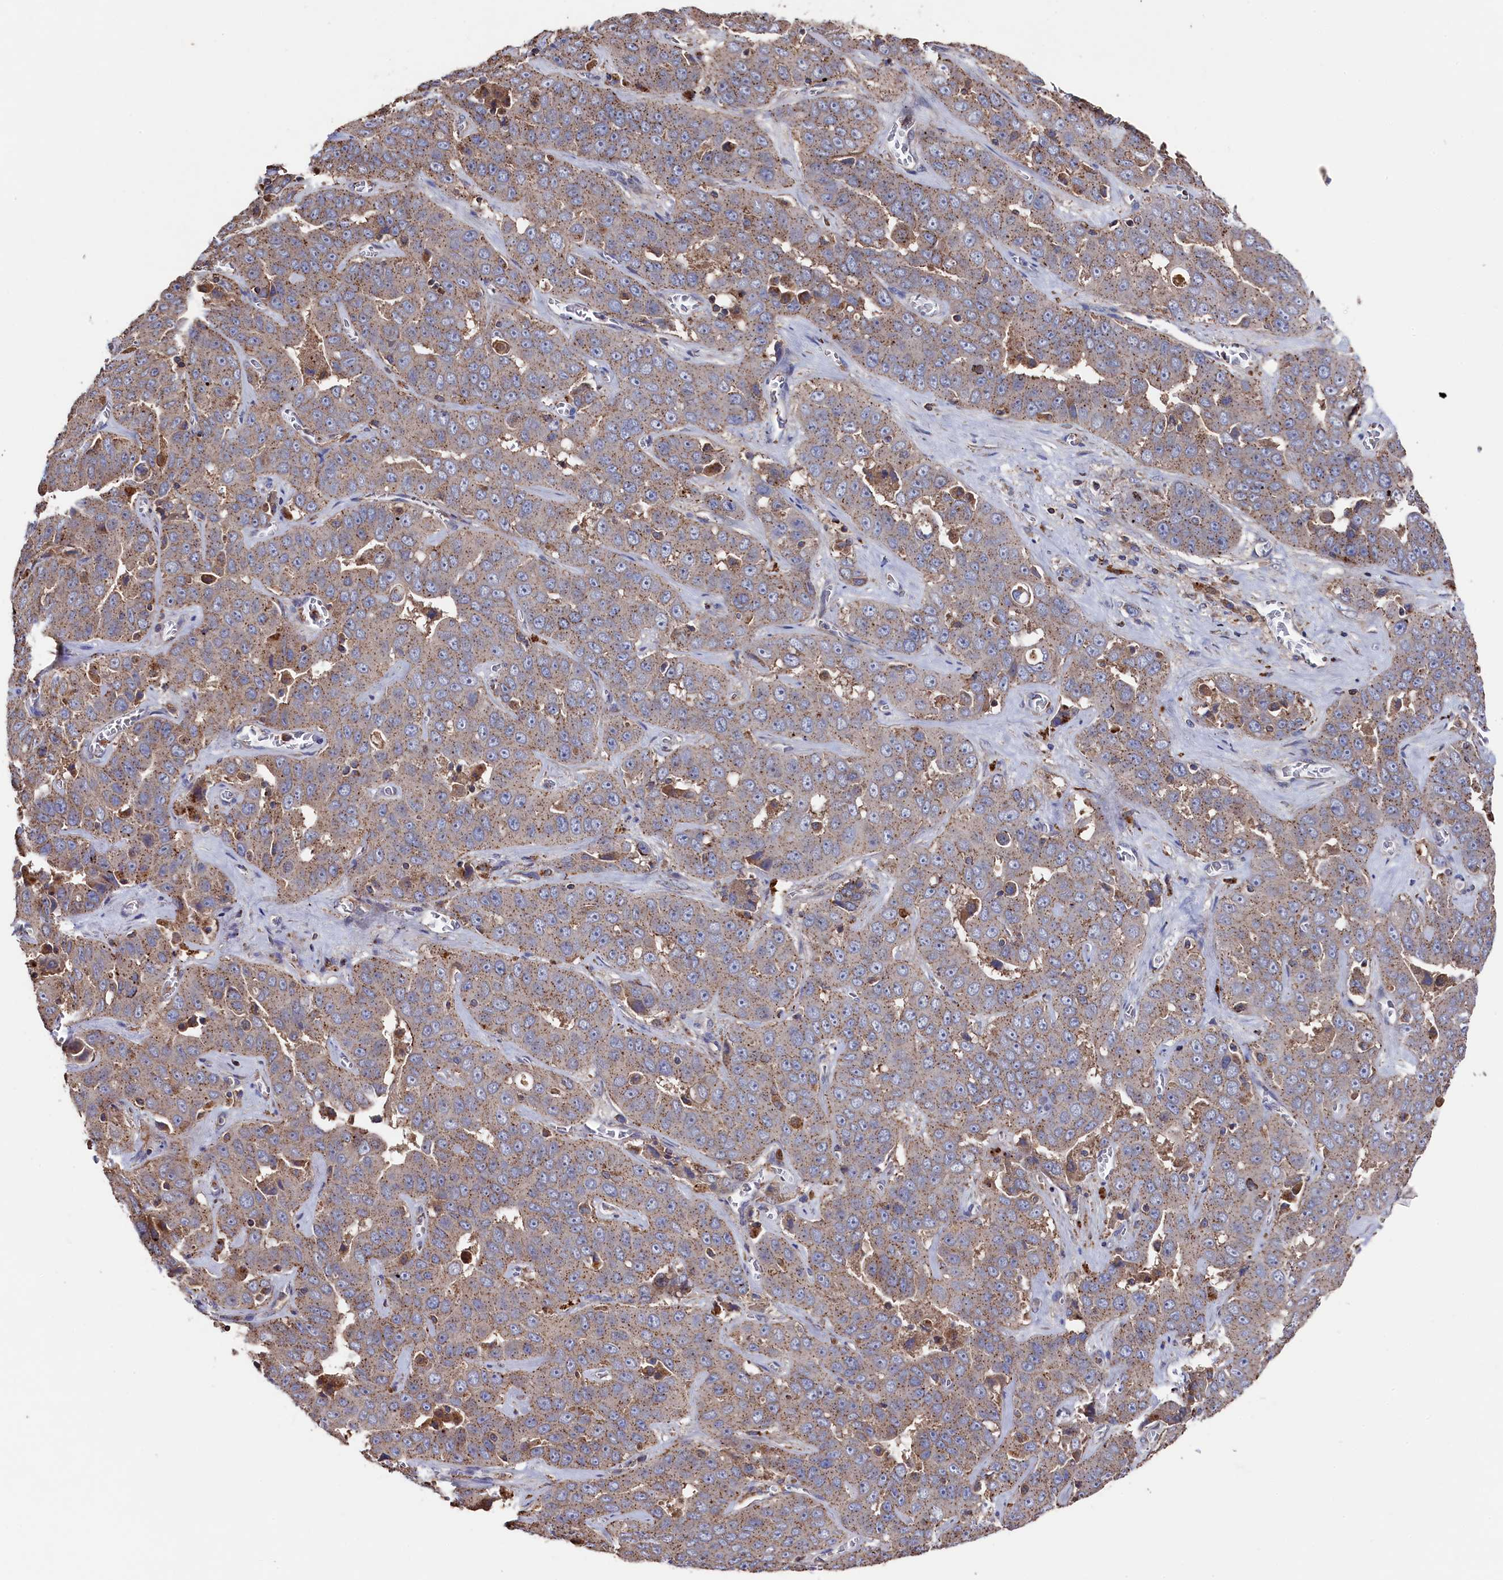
{"staining": {"intensity": "moderate", "quantity": ">75%", "location": "cytoplasmic/membranous"}, "tissue": "liver cancer", "cell_type": "Tumor cells", "image_type": "cancer", "snomed": [{"axis": "morphology", "description": "Cholangiocarcinoma"}, {"axis": "topography", "description": "Liver"}], "caption": "Protein expression by immunohistochemistry shows moderate cytoplasmic/membranous positivity in approximately >75% of tumor cells in liver cancer (cholangiocarcinoma).", "gene": "TK2", "patient": {"sex": "female", "age": 52}}